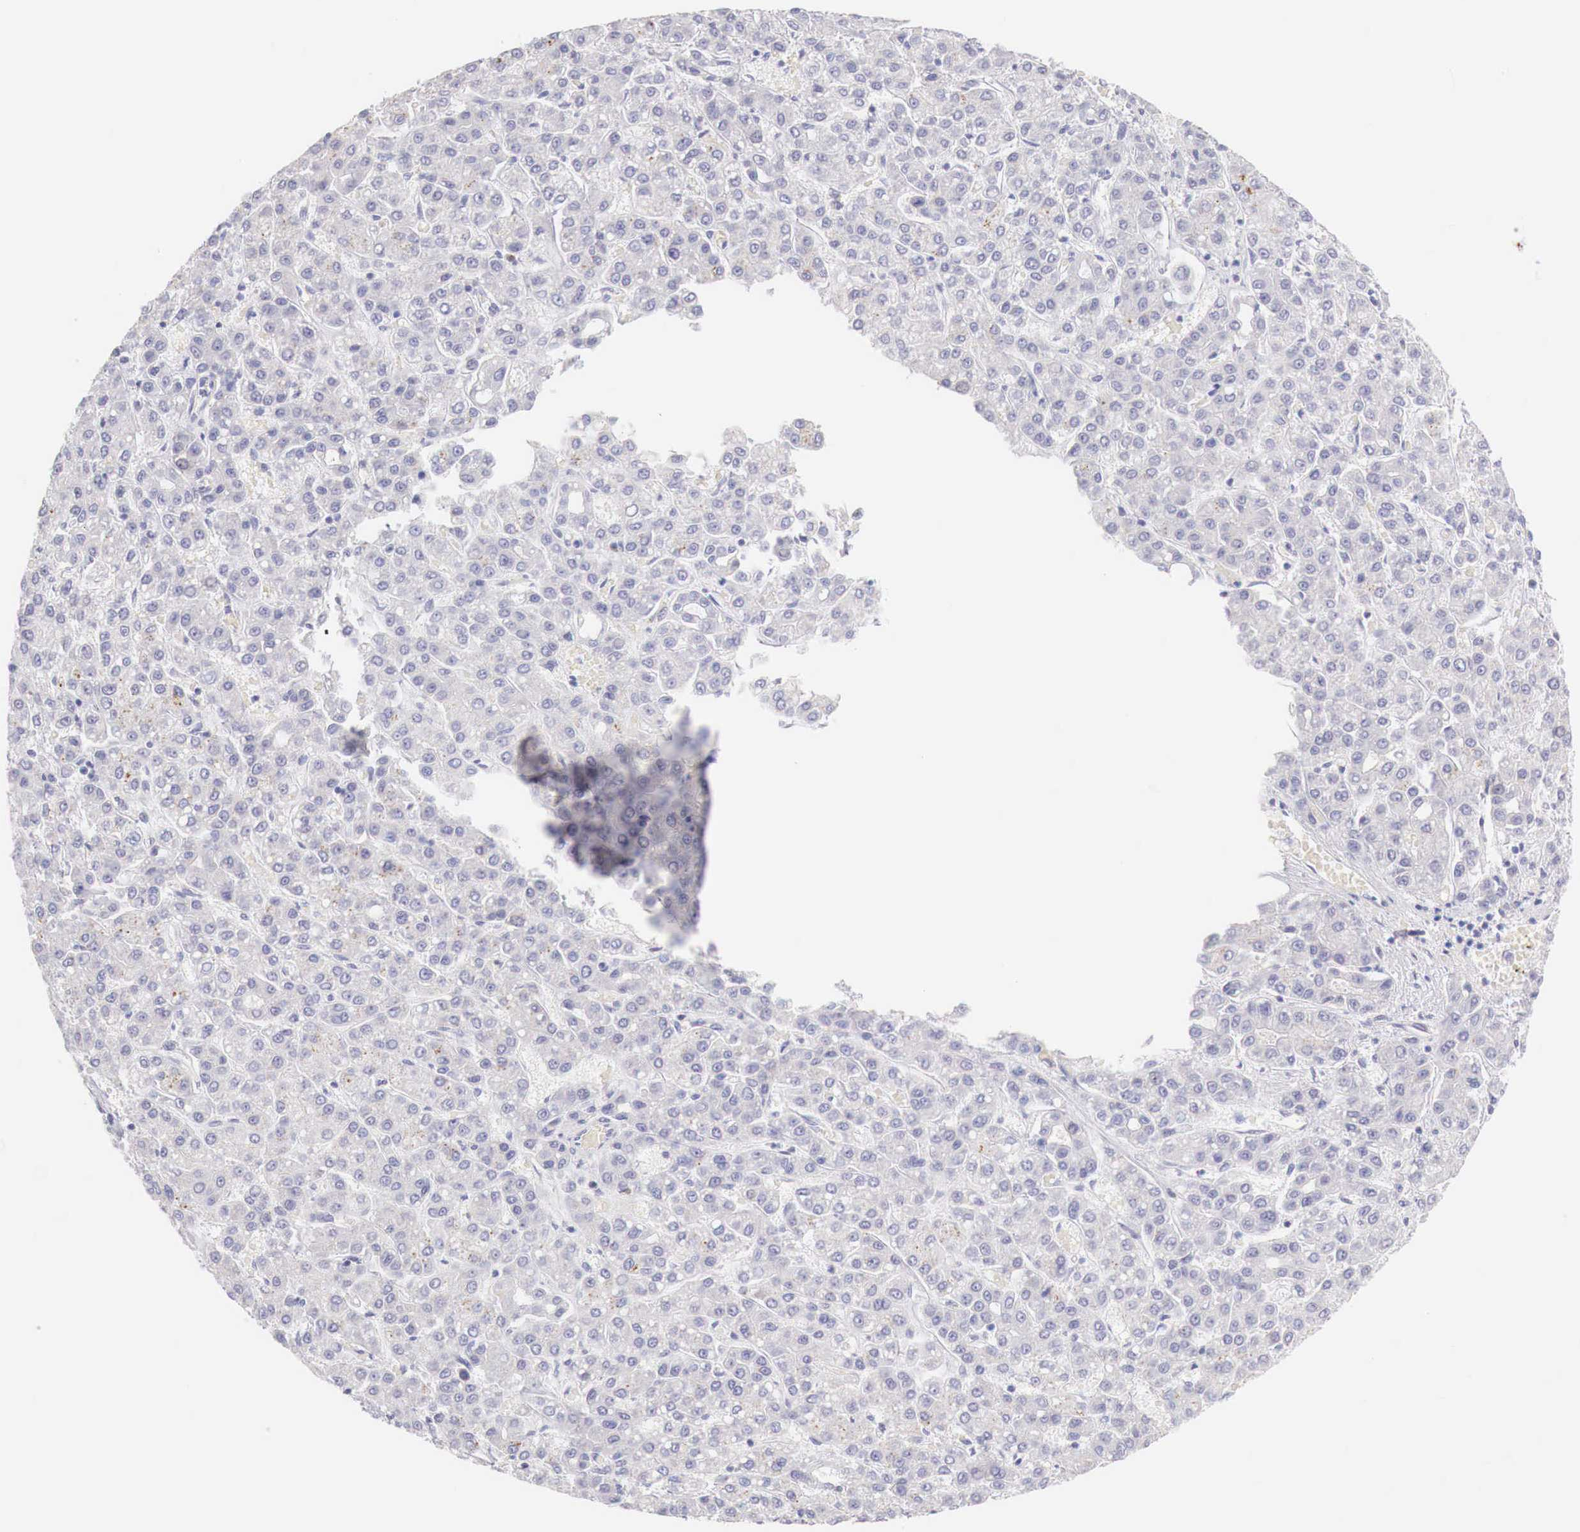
{"staining": {"intensity": "negative", "quantity": "none", "location": "none"}, "tissue": "liver cancer", "cell_type": "Tumor cells", "image_type": "cancer", "snomed": [{"axis": "morphology", "description": "Carcinoma, Hepatocellular, NOS"}, {"axis": "topography", "description": "Liver"}], "caption": "Tumor cells are negative for brown protein staining in liver cancer.", "gene": "IDH3G", "patient": {"sex": "male", "age": 69}}